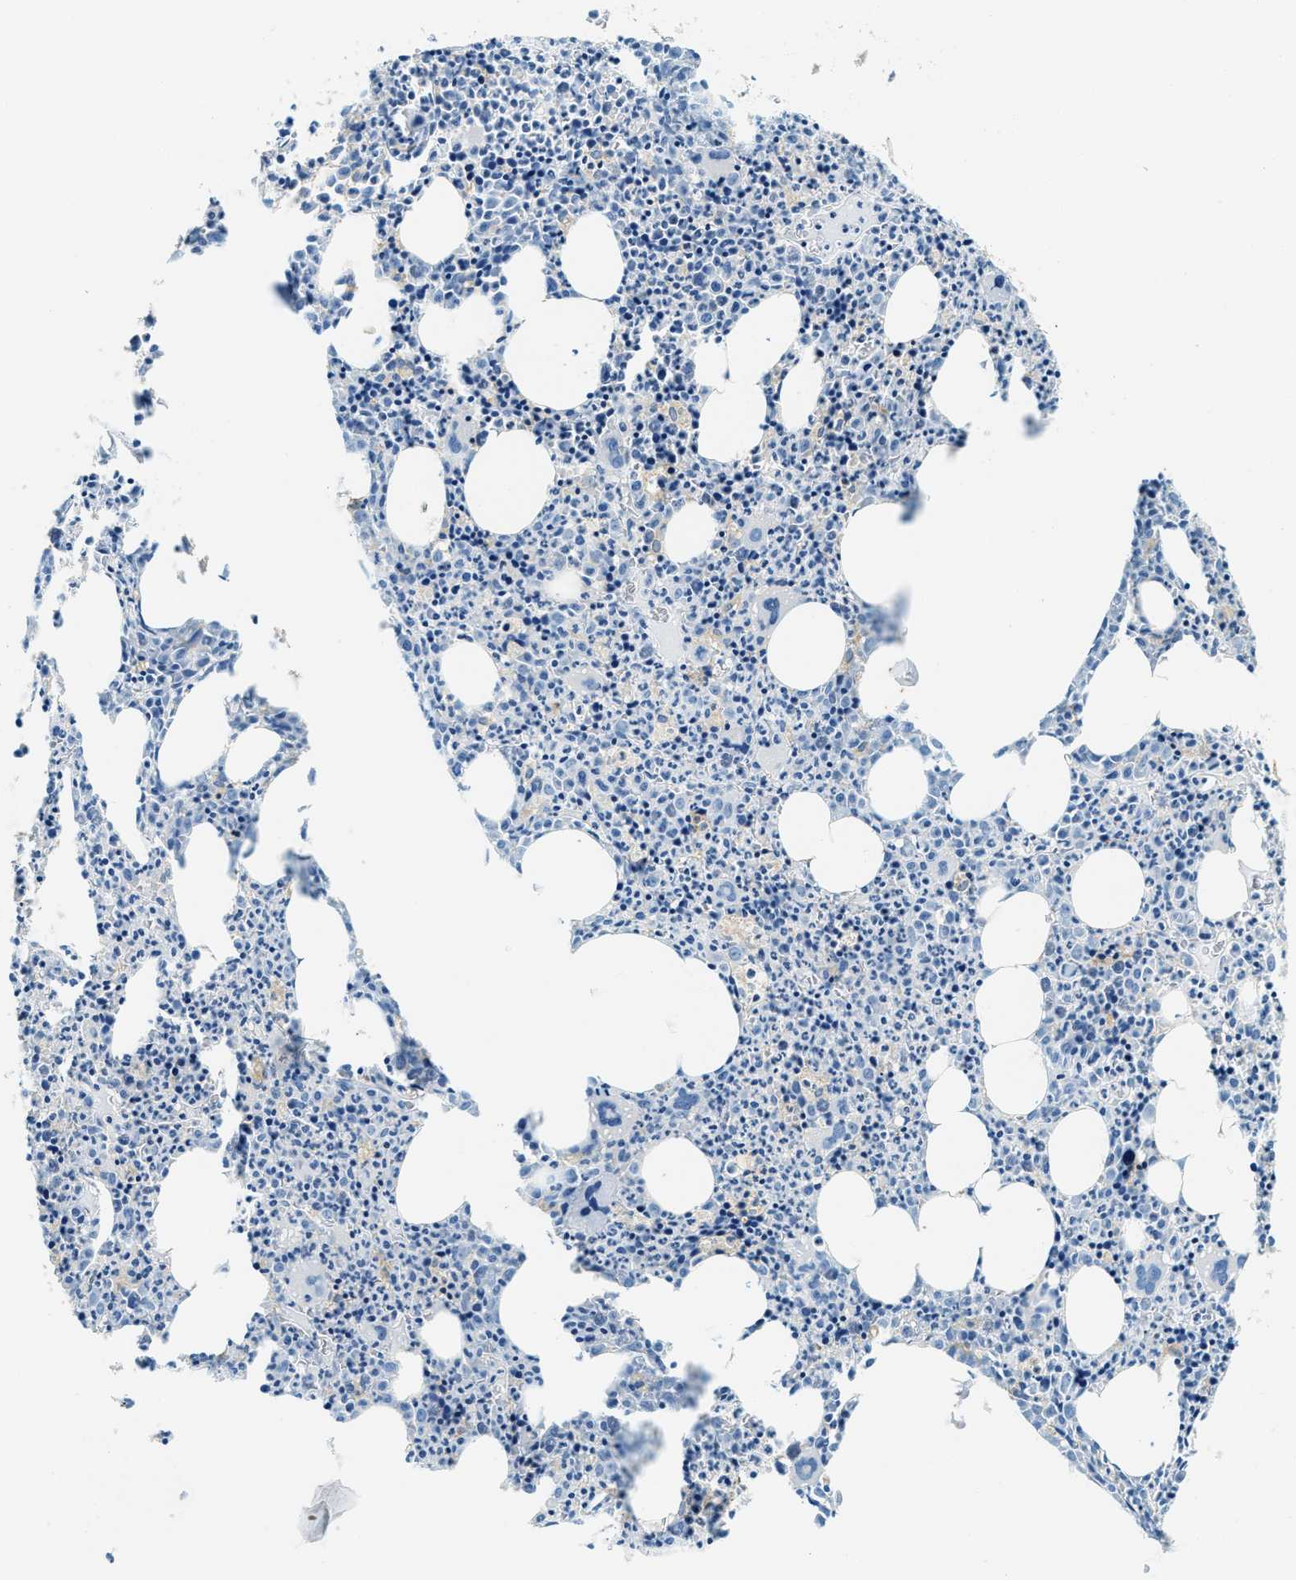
{"staining": {"intensity": "strong", "quantity": "<25%", "location": "cytoplasmic/membranous"}, "tissue": "bone marrow", "cell_type": "Hematopoietic cells", "image_type": "normal", "snomed": [{"axis": "morphology", "description": "Normal tissue, NOS"}, {"axis": "morphology", "description": "Inflammation, NOS"}, {"axis": "topography", "description": "Bone marrow"}], "caption": "Immunohistochemical staining of normal bone marrow exhibits <25% levels of strong cytoplasmic/membranous protein staining in approximately <25% of hematopoietic cells.", "gene": "MATCAP2", "patient": {"sex": "male", "age": 31}}